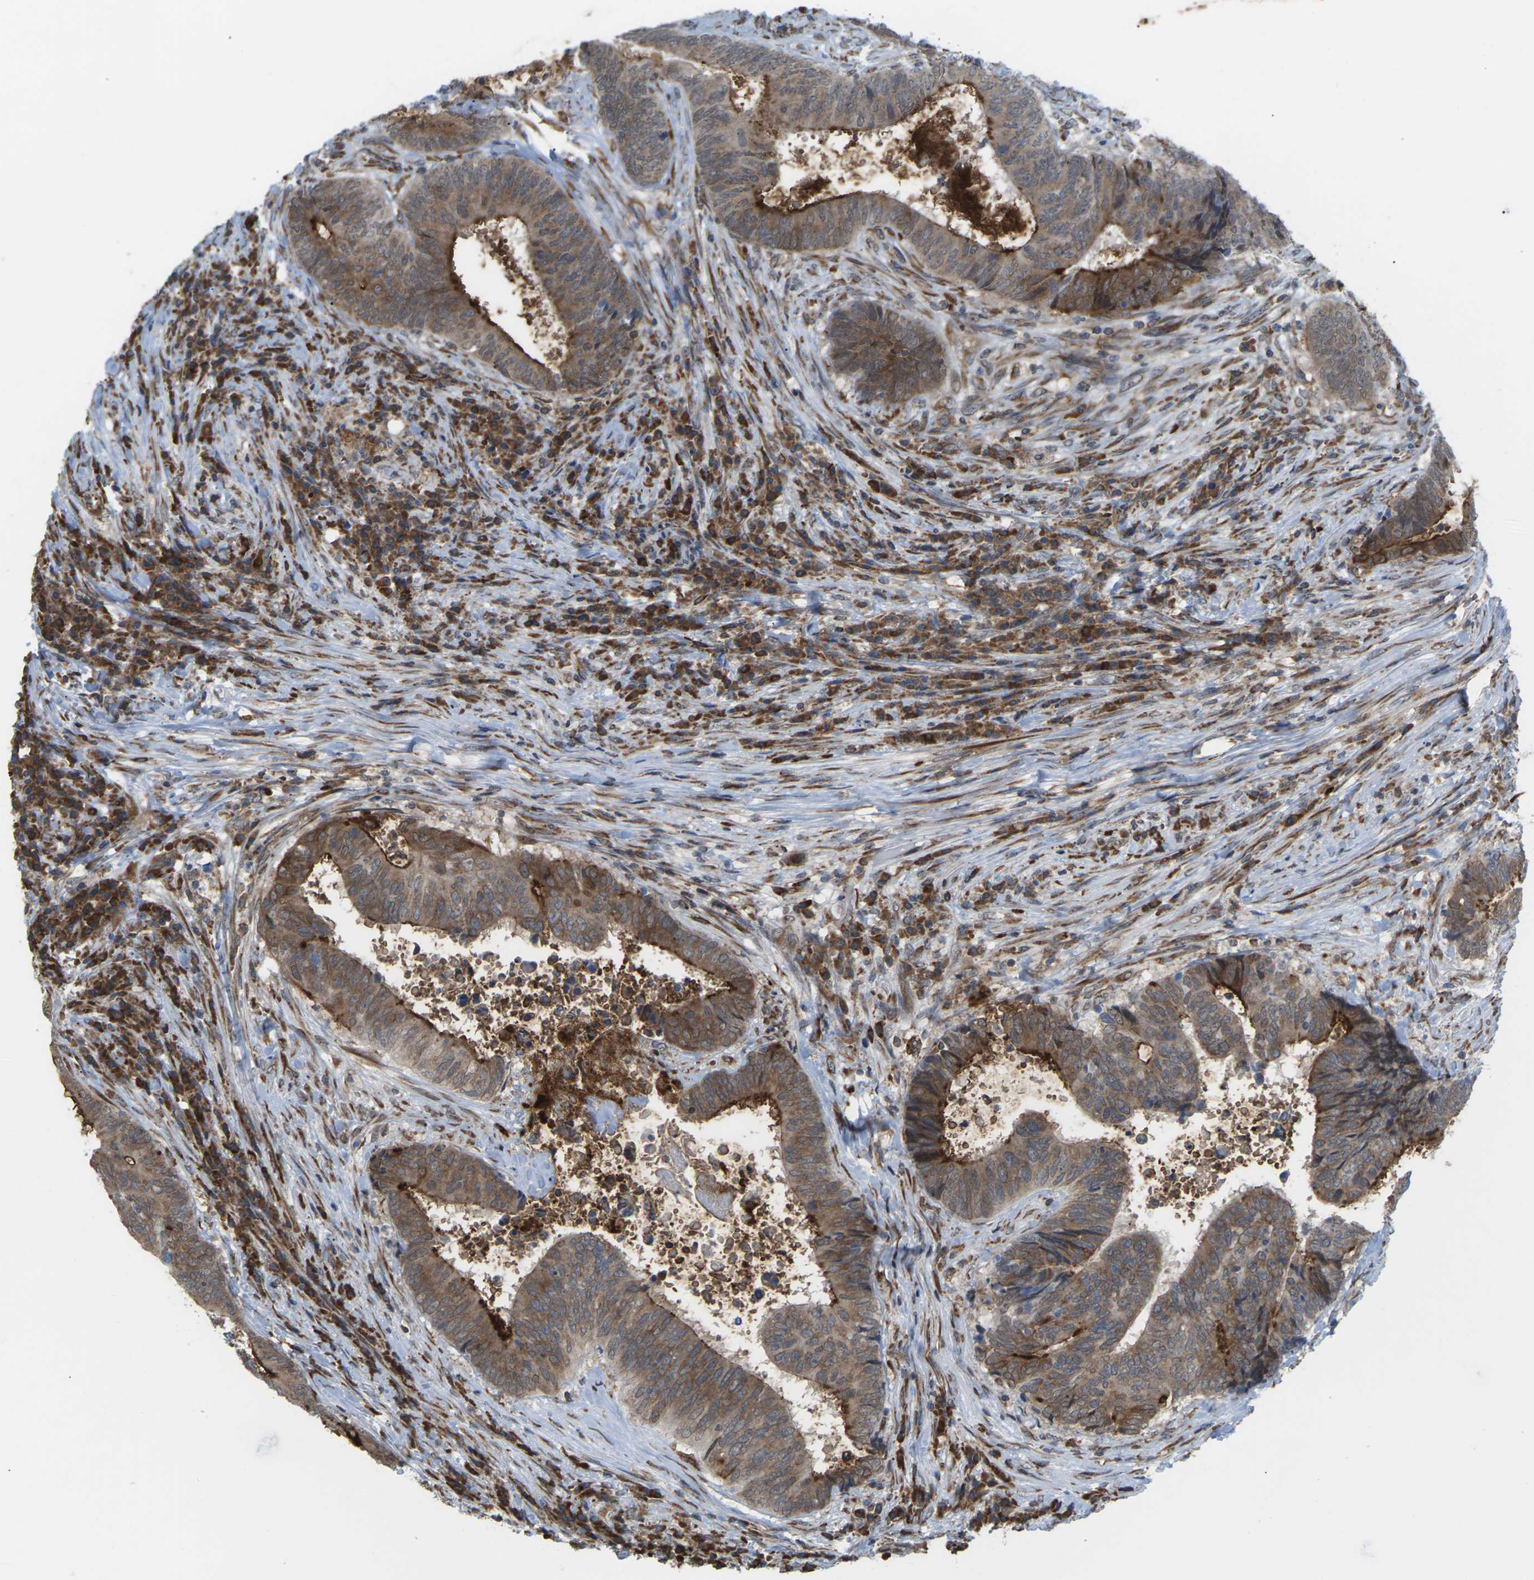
{"staining": {"intensity": "moderate", "quantity": ">75%", "location": "cytoplasmic/membranous"}, "tissue": "colorectal cancer", "cell_type": "Tumor cells", "image_type": "cancer", "snomed": [{"axis": "morphology", "description": "Adenocarcinoma, NOS"}, {"axis": "topography", "description": "Rectum"}], "caption": "Immunohistochemistry (IHC) (DAB) staining of adenocarcinoma (colorectal) demonstrates moderate cytoplasmic/membranous protein expression in approximately >75% of tumor cells.", "gene": "PDZK1IP1", "patient": {"sex": "male", "age": 72}}